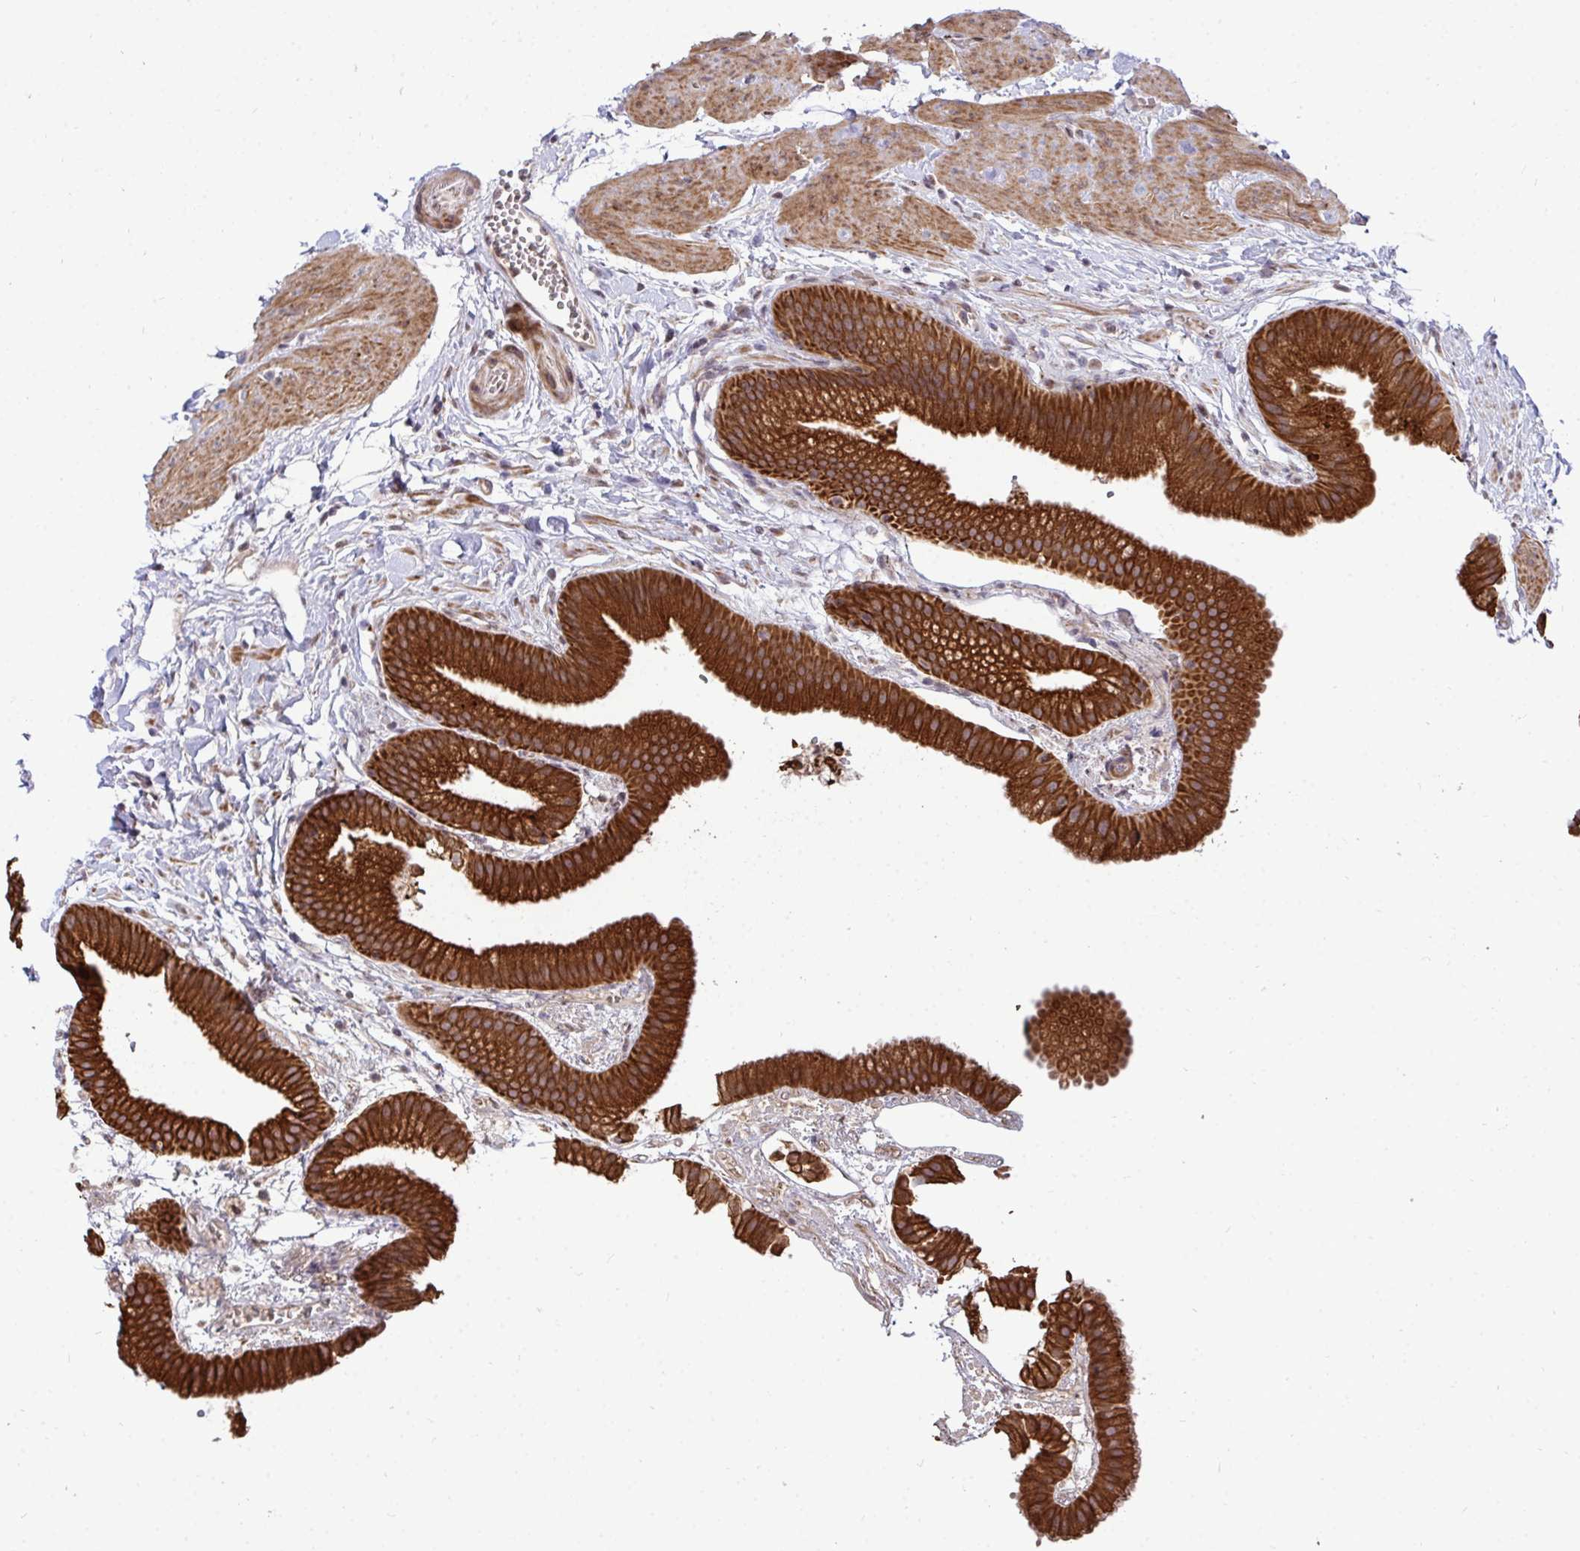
{"staining": {"intensity": "strong", "quantity": ">75%", "location": "cytoplasmic/membranous"}, "tissue": "gallbladder", "cell_type": "Glandular cells", "image_type": "normal", "snomed": [{"axis": "morphology", "description": "Normal tissue, NOS"}, {"axis": "topography", "description": "Gallbladder"}], "caption": "This image exhibits immunohistochemistry (IHC) staining of benign human gallbladder, with high strong cytoplasmic/membranous expression in about >75% of glandular cells.", "gene": "TRIM44", "patient": {"sex": "female", "age": 63}}